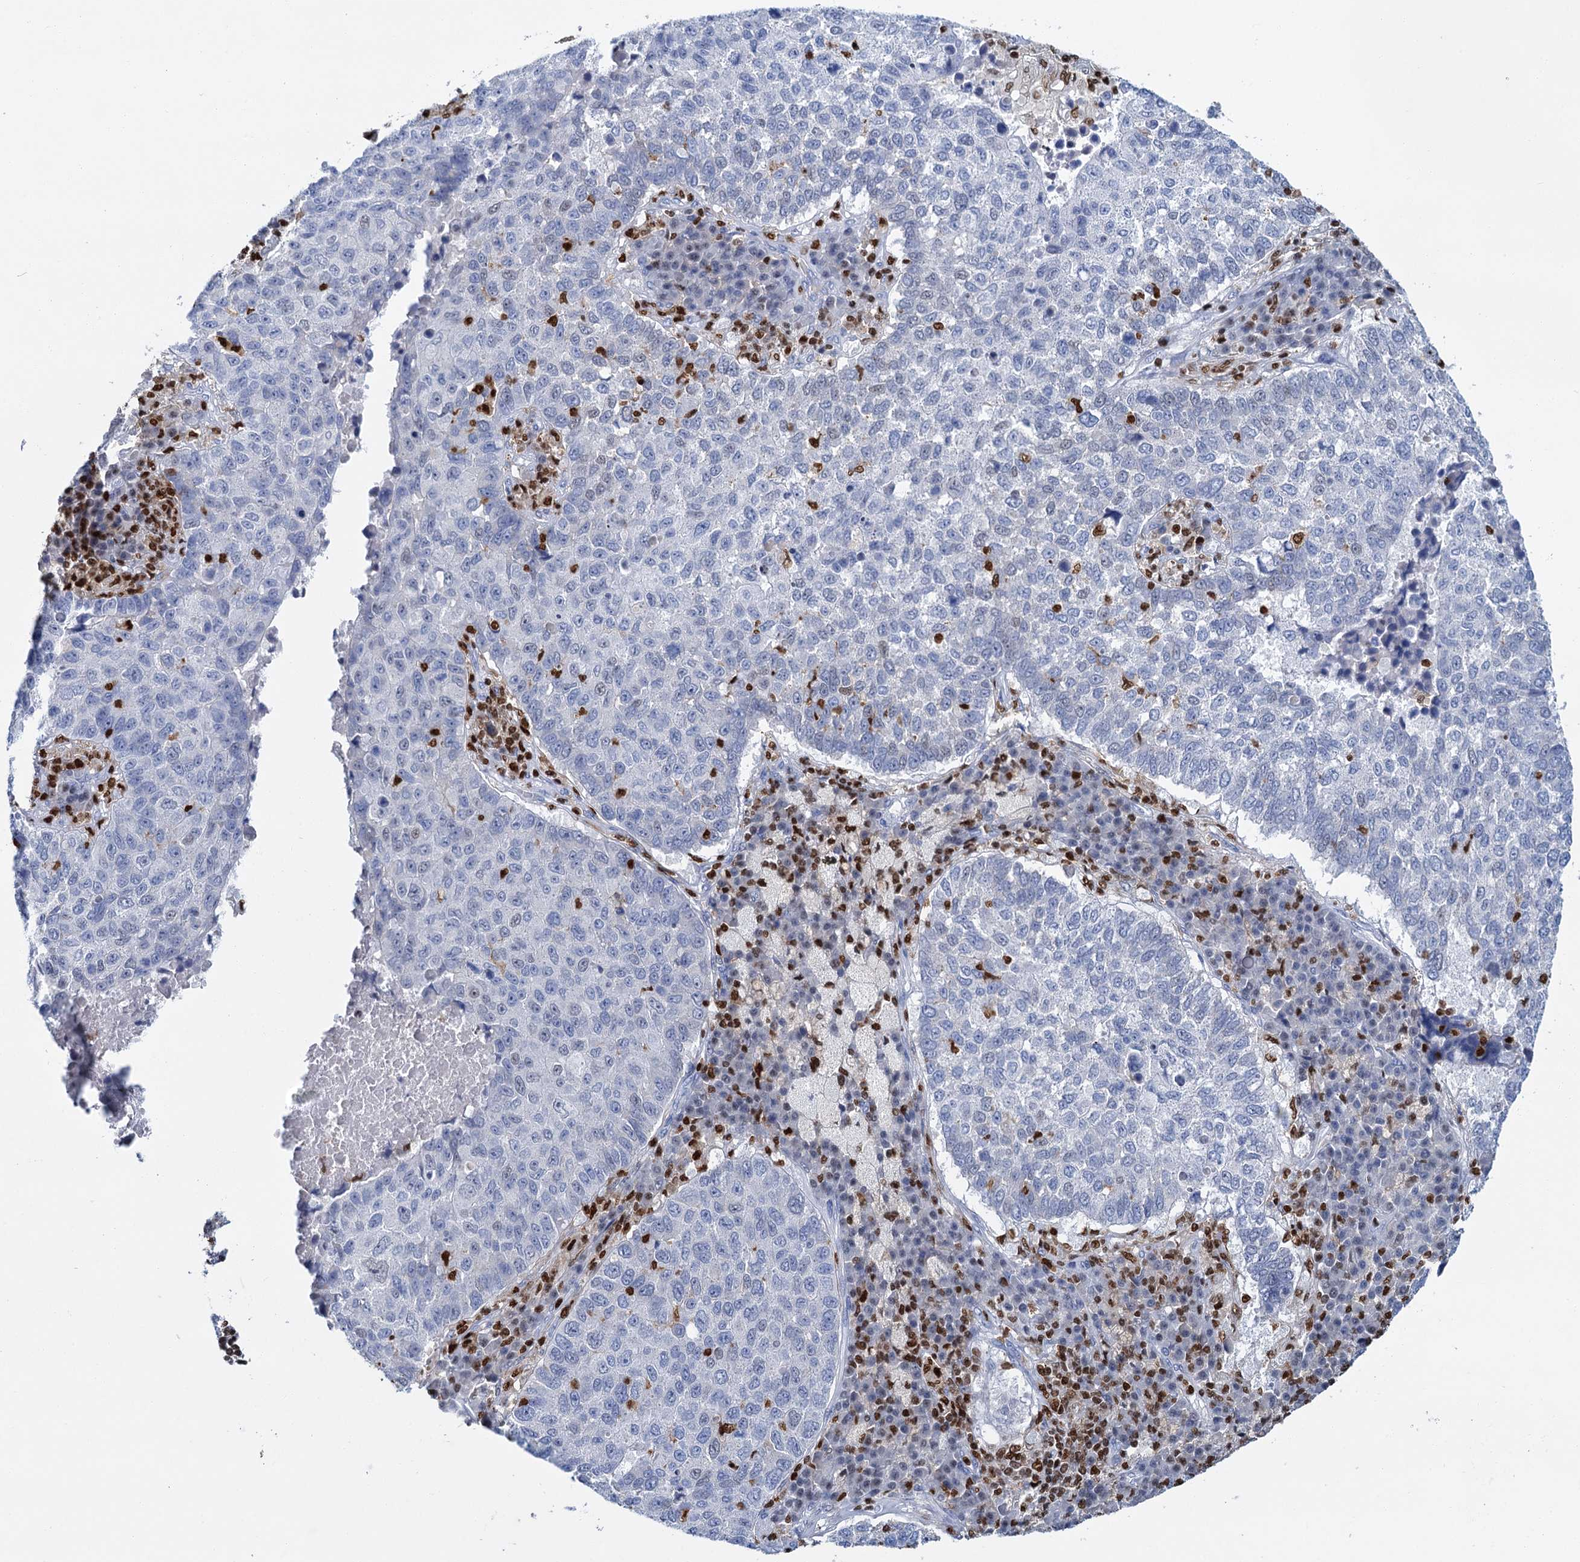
{"staining": {"intensity": "negative", "quantity": "none", "location": "none"}, "tissue": "lung cancer", "cell_type": "Tumor cells", "image_type": "cancer", "snomed": [{"axis": "morphology", "description": "Squamous cell carcinoma, NOS"}, {"axis": "topography", "description": "Lung"}], "caption": "Tumor cells show no significant positivity in squamous cell carcinoma (lung). (IHC, brightfield microscopy, high magnification).", "gene": "CELF2", "patient": {"sex": "male", "age": 73}}